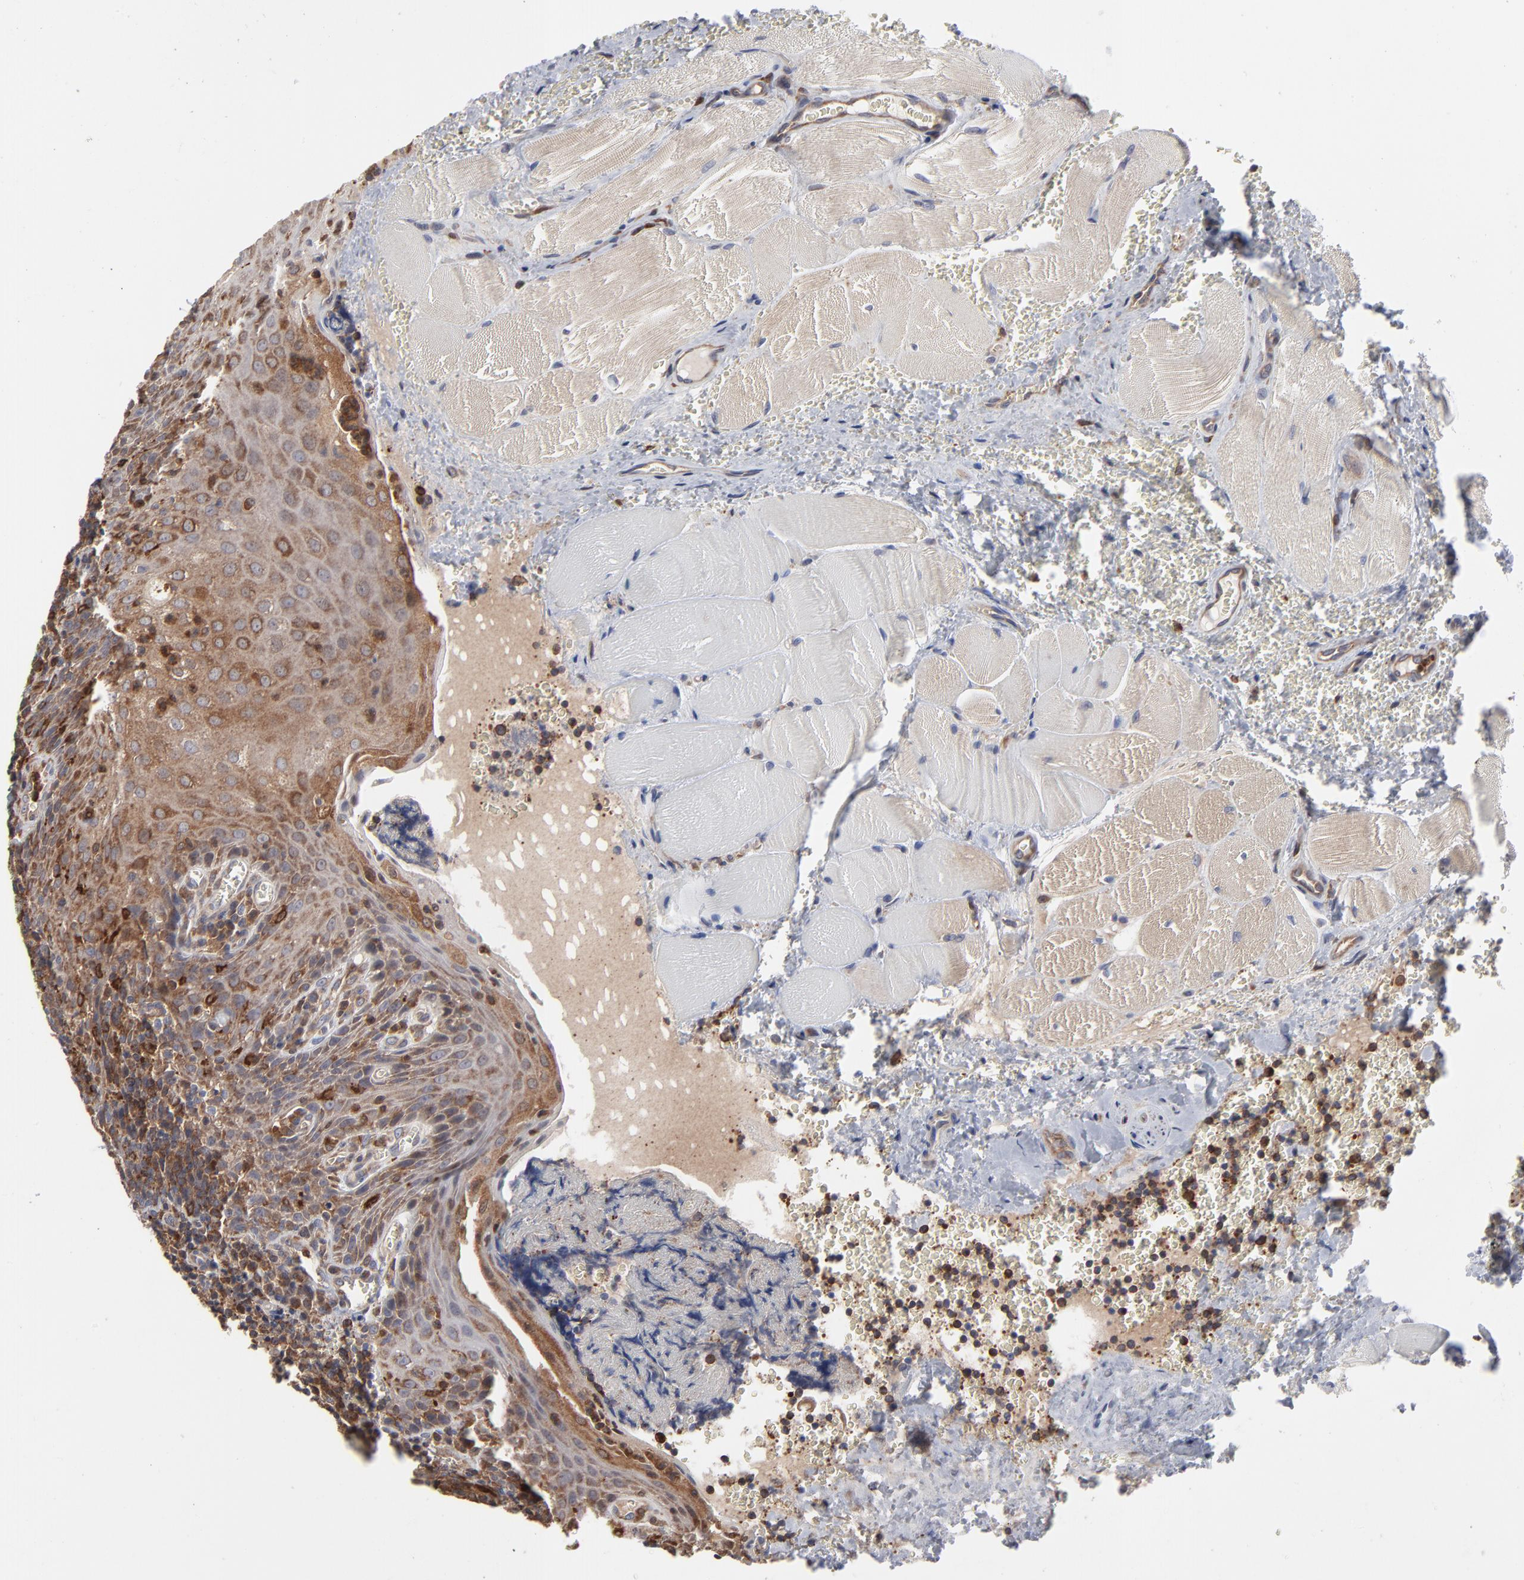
{"staining": {"intensity": "strong", "quantity": ">75%", "location": "cytoplasmic/membranous"}, "tissue": "tonsil", "cell_type": "Germinal center cells", "image_type": "normal", "snomed": [{"axis": "morphology", "description": "Normal tissue, NOS"}, {"axis": "topography", "description": "Tonsil"}], "caption": "IHC staining of unremarkable tonsil, which demonstrates high levels of strong cytoplasmic/membranous expression in approximately >75% of germinal center cells indicating strong cytoplasmic/membranous protein staining. The staining was performed using DAB (brown) for protein detection and nuclei were counterstained in hematoxylin (blue).", "gene": "MAP2K1", "patient": {"sex": "male", "age": 20}}